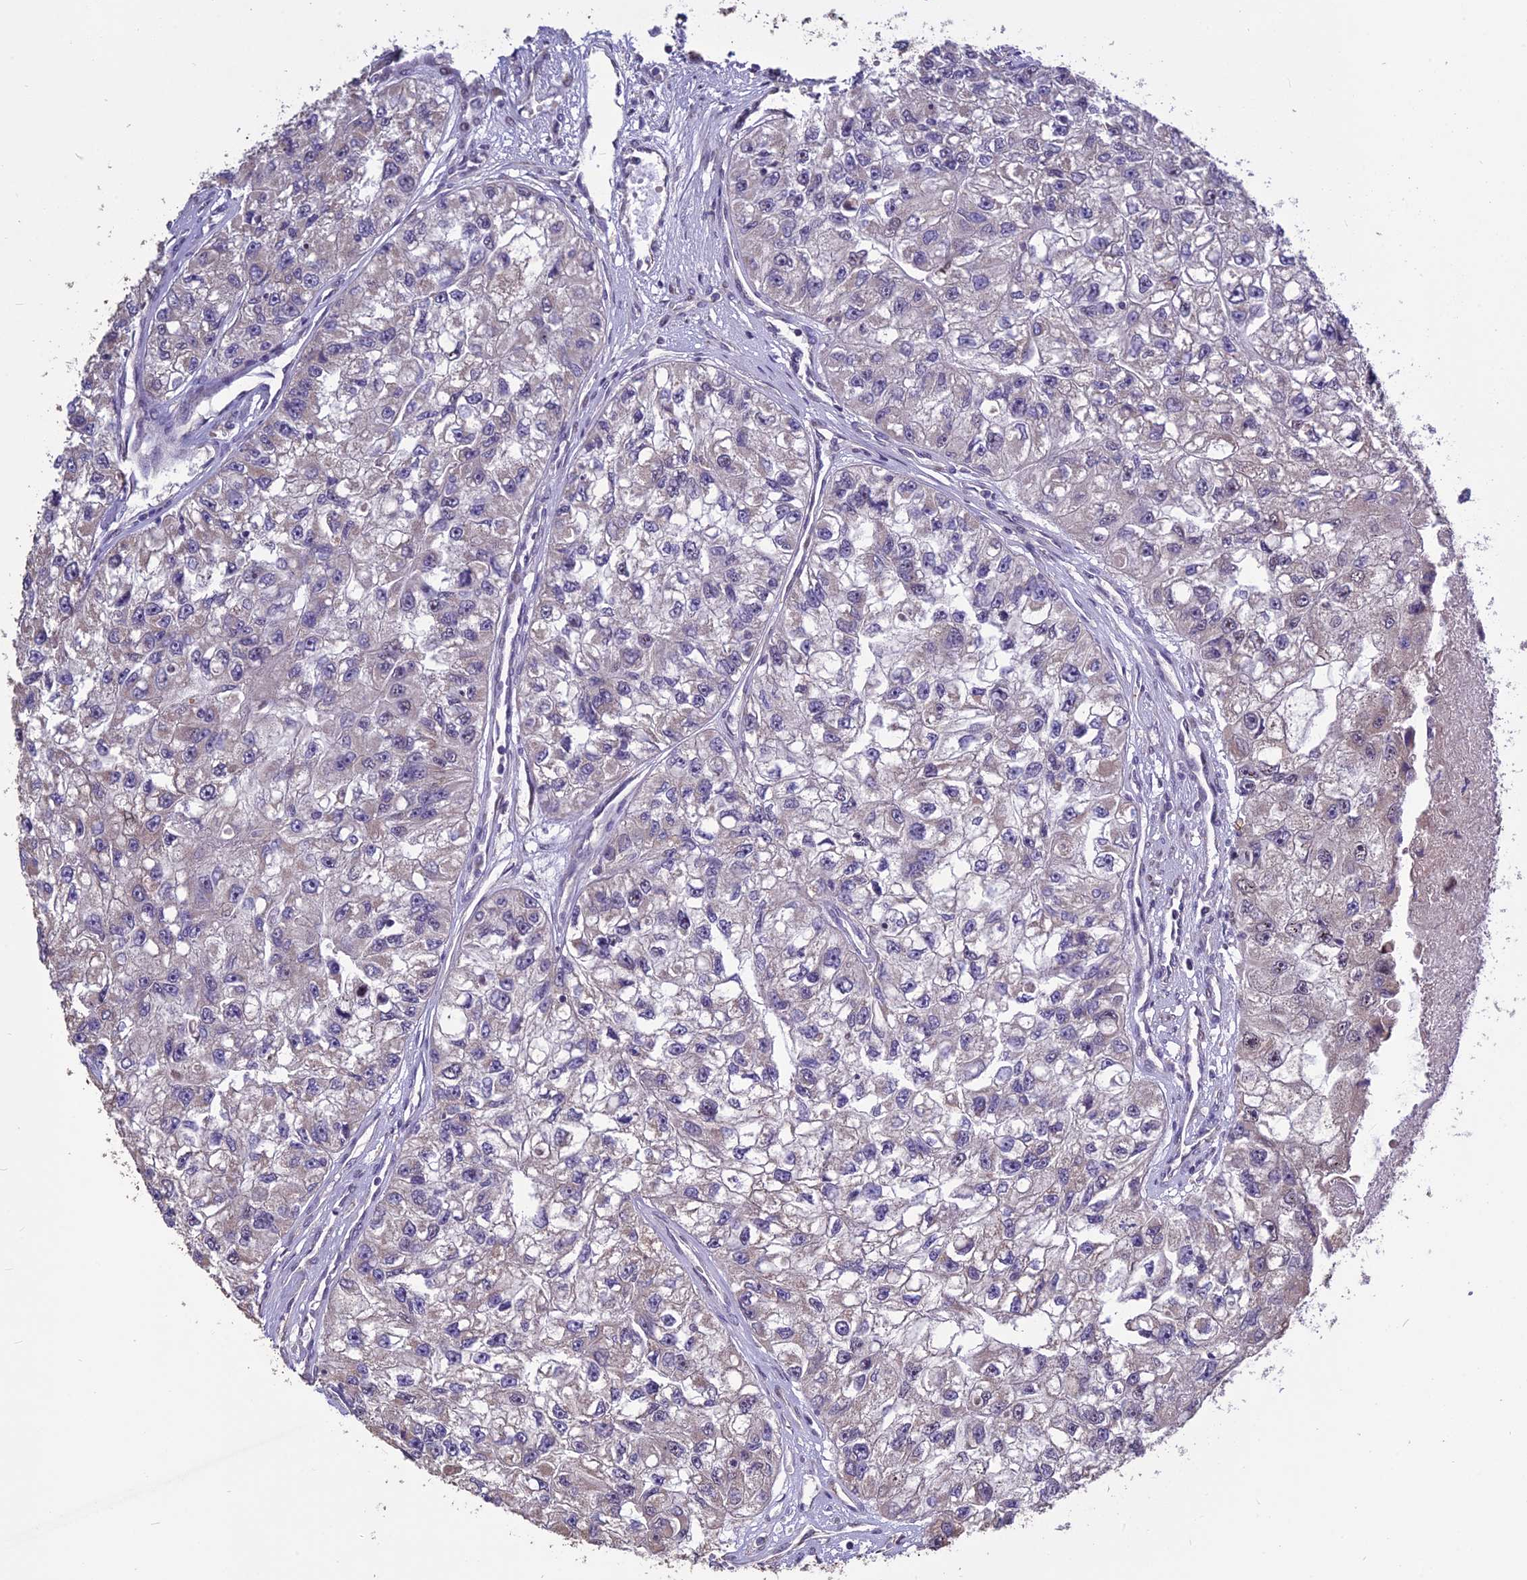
{"staining": {"intensity": "negative", "quantity": "none", "location": "none"}, "tissue": "renal cancer", "cell_type": "Tumor cells", "image_type": "cancer", "snomed": [{"axis": "morphology", "description": "Adenocarcinoma, NOS"}, {"axis": "topography", "description": "Kidney"}], "caption": "Protein analysis of renal cancer demonstrates no significant expression in tumor cells.", "gene": "SPG21", "patient": {"sex": "male", "age": 63}}